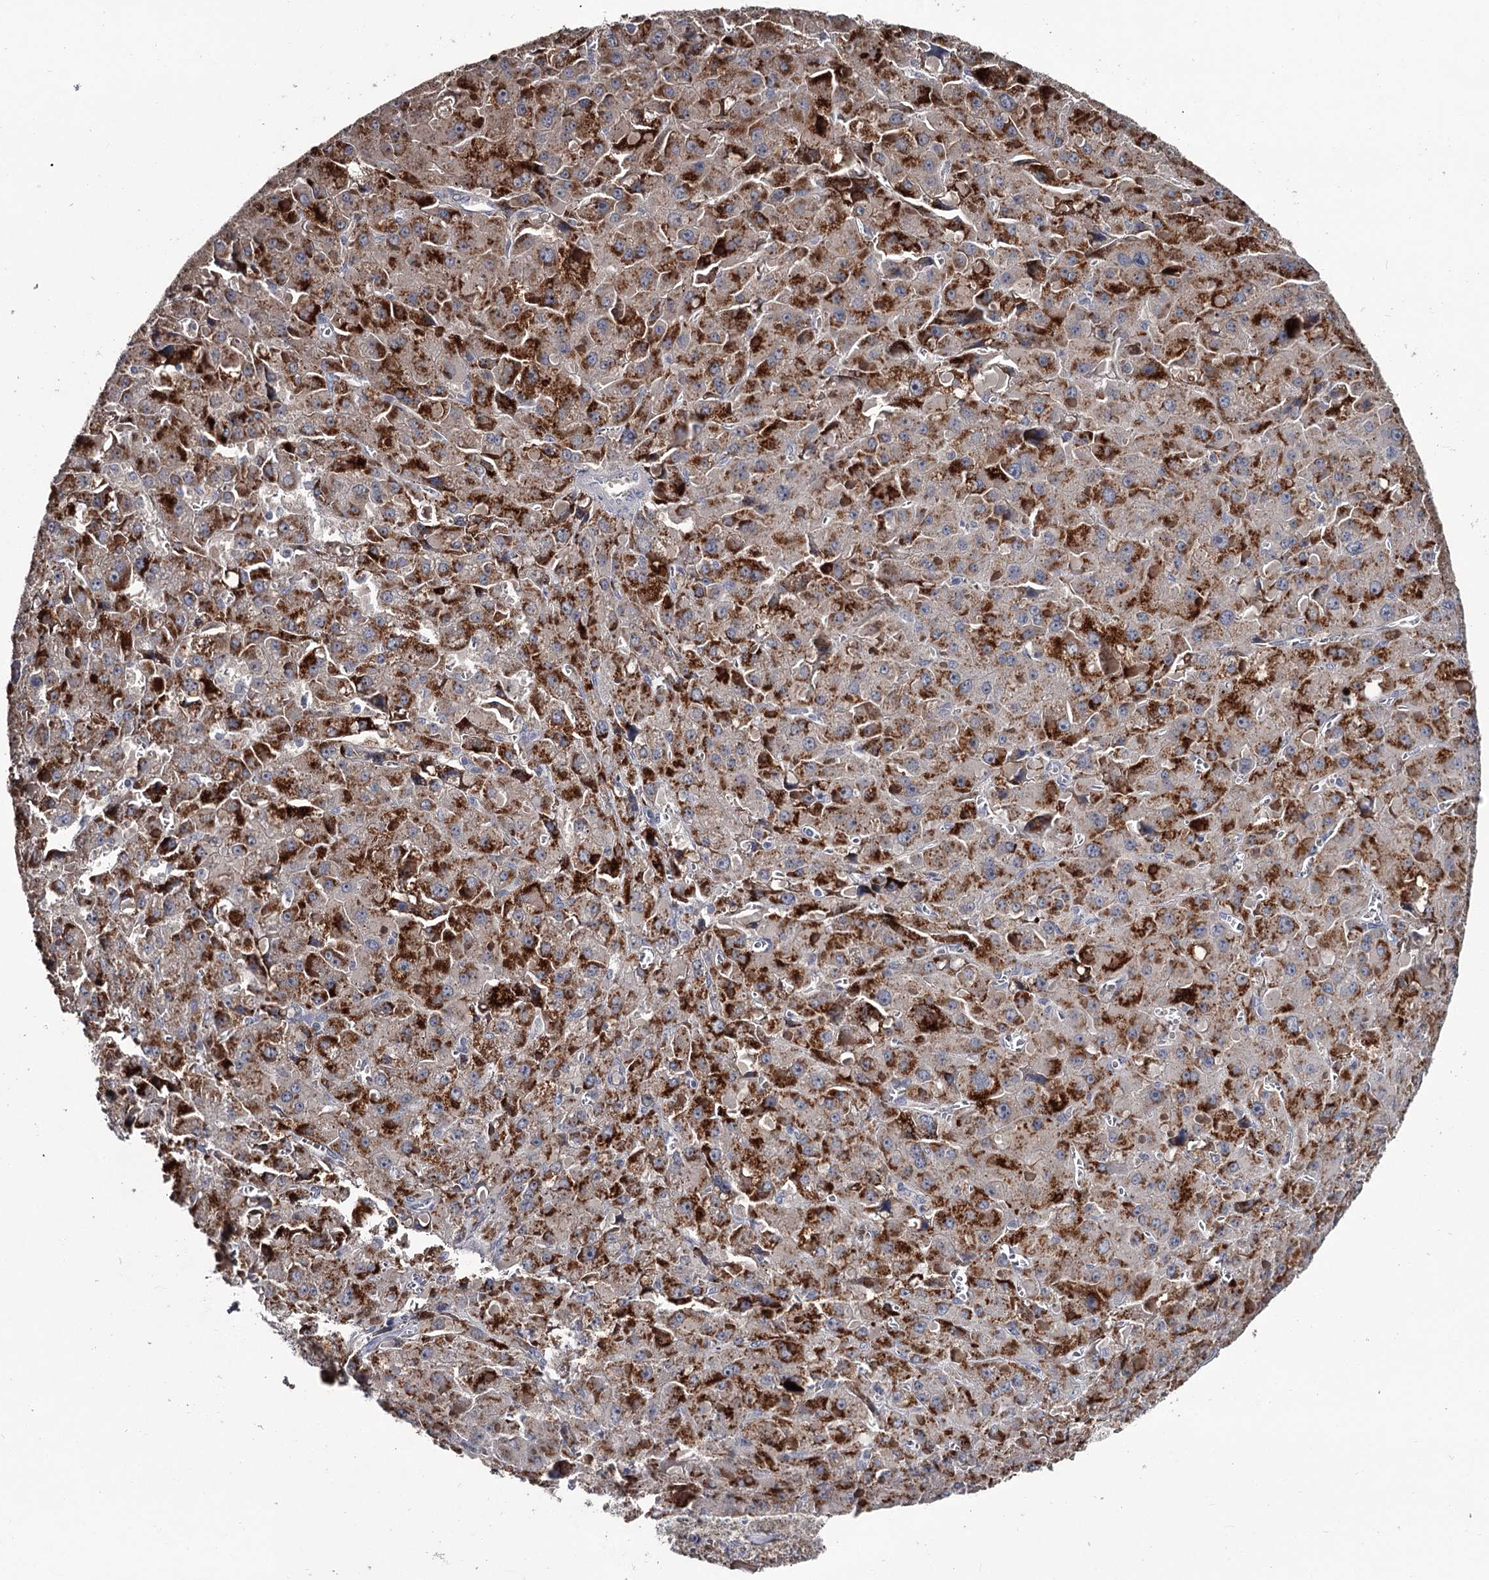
{"staining": {"intensity": "strong", "quantity": ">75%", "location": "cytoplasmic/membranous"}, "tissue": "liver cancer", "cell_type": "Tumor cells", "image_type": "cancer", "snomed": [{"axis": "morphology", "description": "Carcinoma, Hepatocellular, NOS"}, {"axis": "topography", "description": "Liver"}], "caption": "Immunohistochemical staining of human liver hepatocellular carcinoma exhibits high levels of strong cytoplasmic/membranous protein staining in approximately >75% of tumor cells.", "gene": "DAO", "patient": {"sex": "female", "age": 73}}